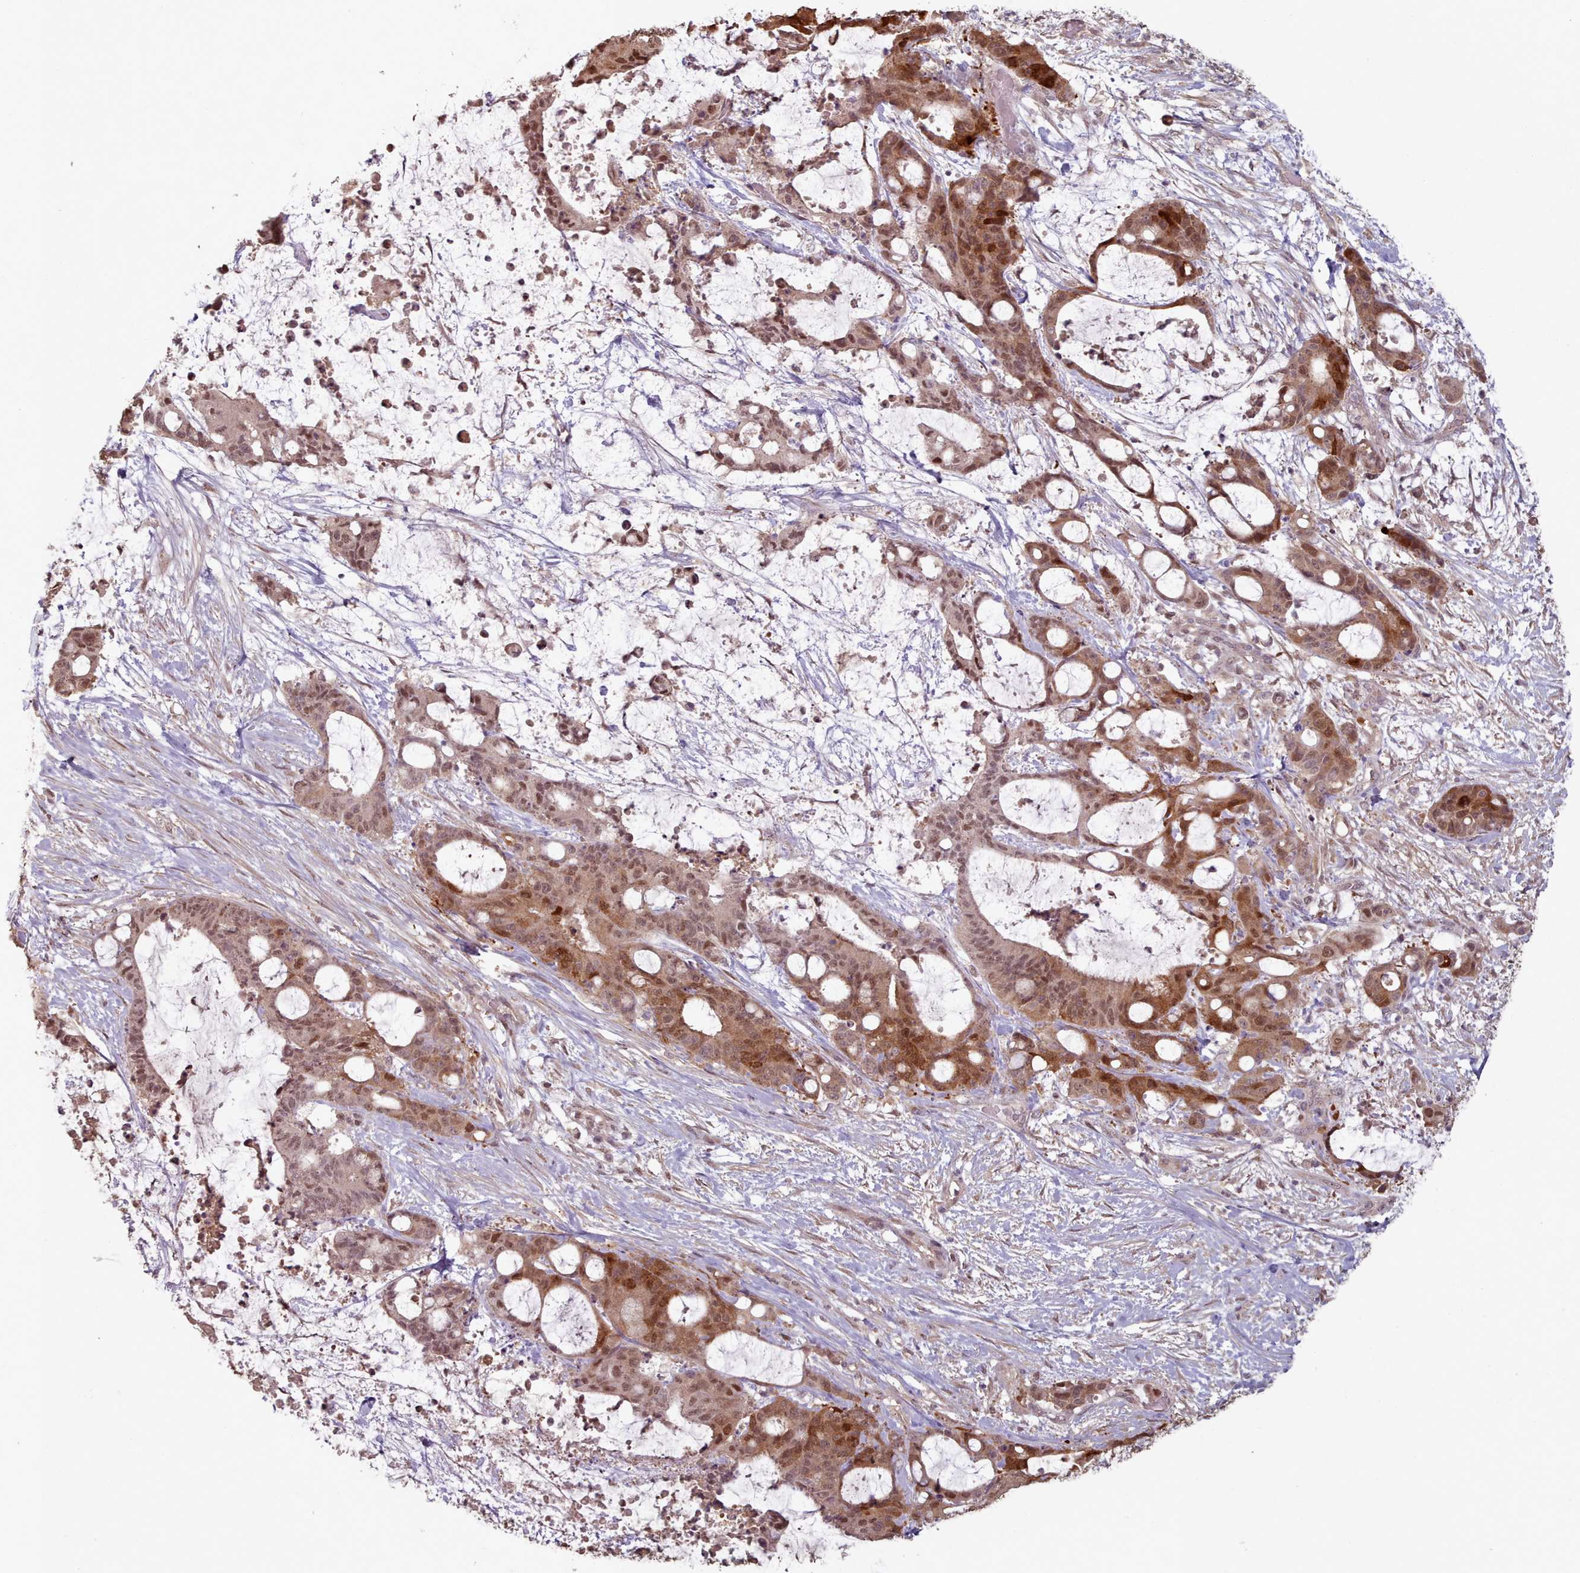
{"staining": {"intensity": "moderate", "quantity": ">75%", "location": "cytoplasmic/membranous,nuclear"}, "tissue": "liver cancer", "cell_type": "Tumor cells", "image_type": "cancer", "snomed": [{"axis": "morphology", "description": "Normal tissue, NOS"}, {"axis": "morphology", "description": "Cholangiocarcinoma"}, {"axis": "topography", "description": "Liver"}, {"axis": "topography", "description": "Peripheral nerve tissue"}], "caption": "Tumor cells display moderate cytoplasmic/membranous and nuclear positivity in approximately >75% of cells in cholangiocarcinoma (liver).", "gene": "ERCC6L", "patient": {"sex": "female", "age": 73}}